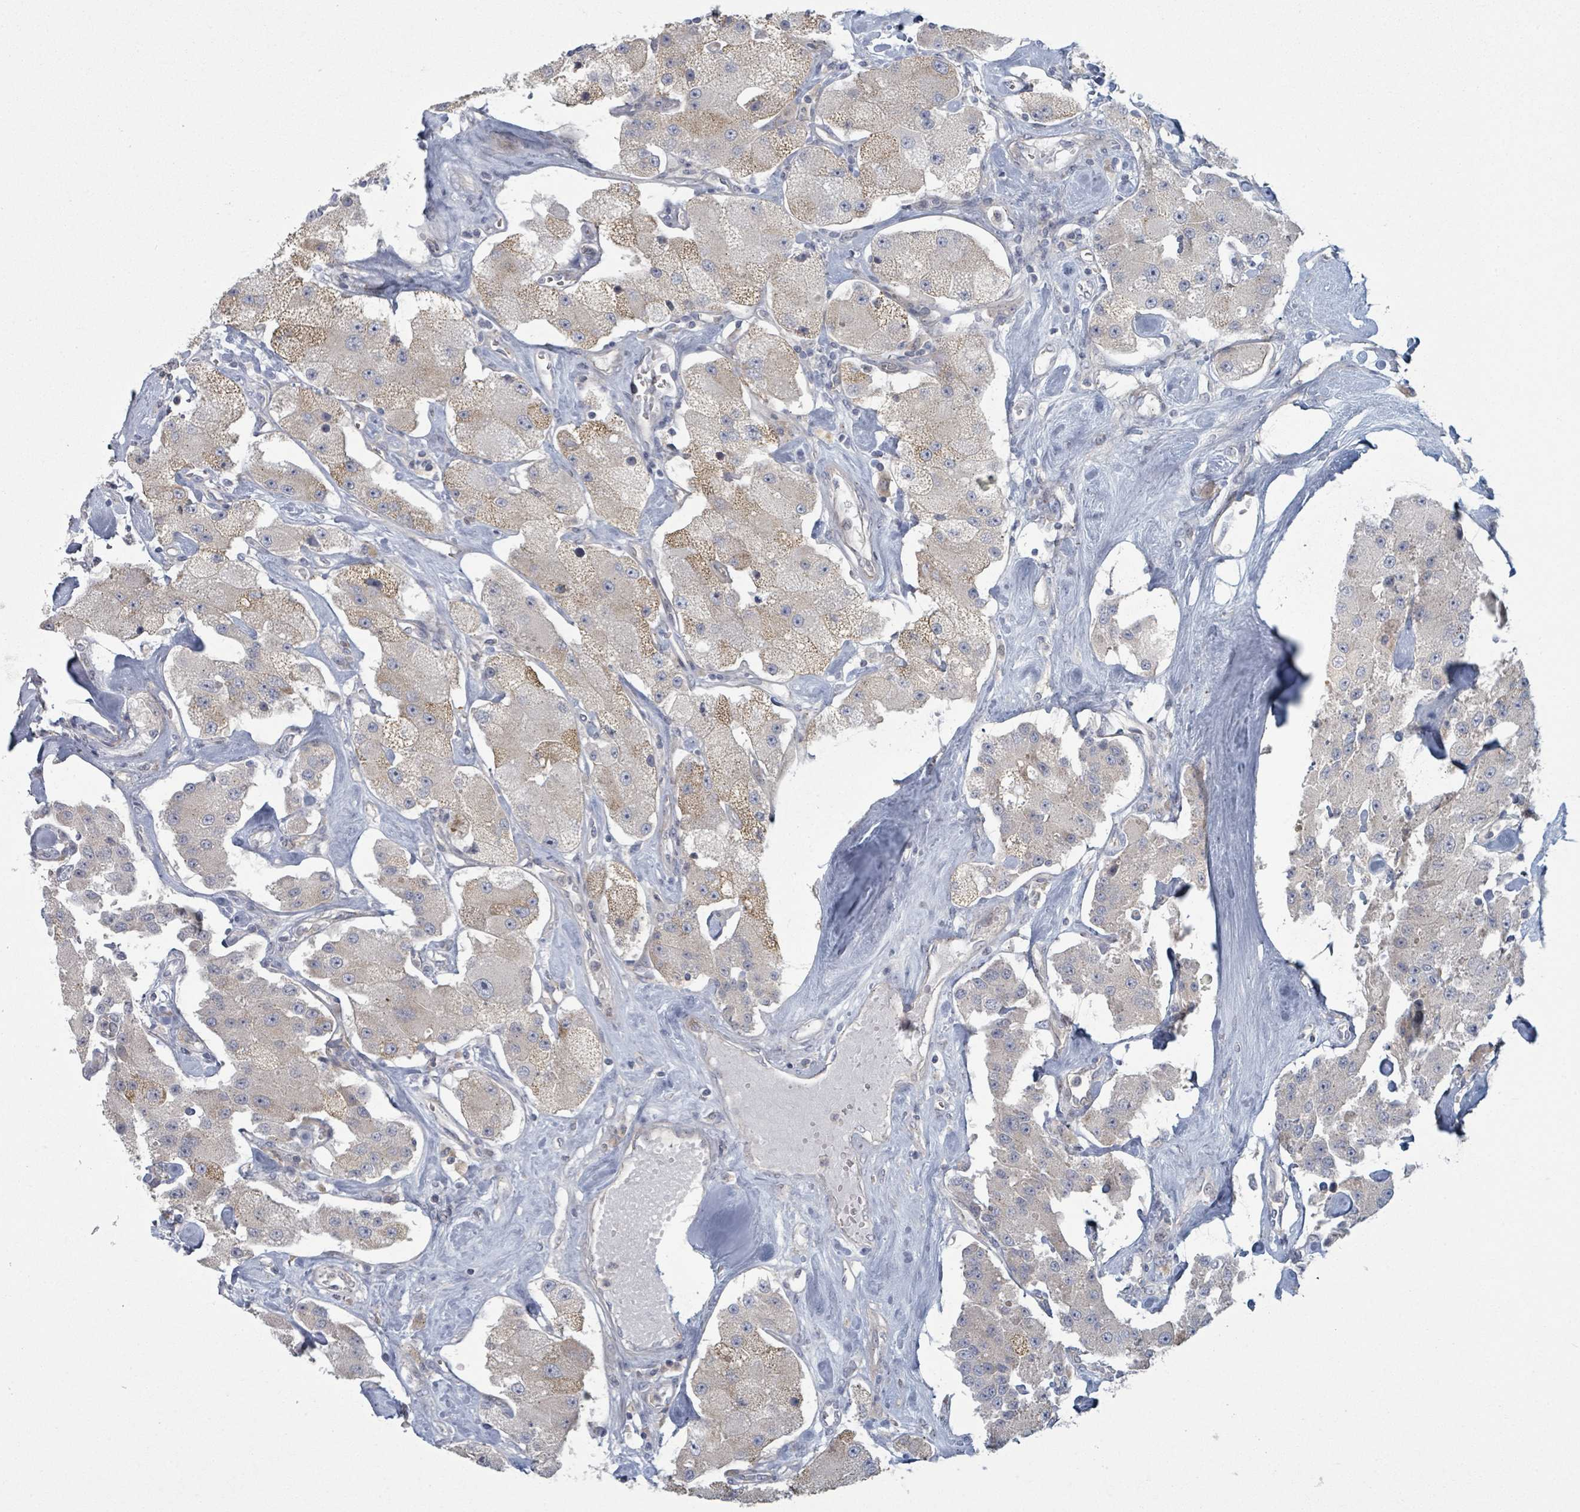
{"staining": {"intensity": "moderate", "quantity": "<25%", "location": "cytoplasmic/membranous"}, "tissue": "carcinoid", "cell_type": "Tumor cells", "image_type": "cancer", "snomed": [{"axis": "morphology", "description": "Carcinoid, malignant, NOS"}, {"axis": "topography", "description": "Pancreas"}], "caption": "Carcinoid stained for a protein displays moderate cytoplasmic/membranous positivity in tumor cells.", "gene": "COL5A3", "patient": {"sex": "male", "age": 41}}